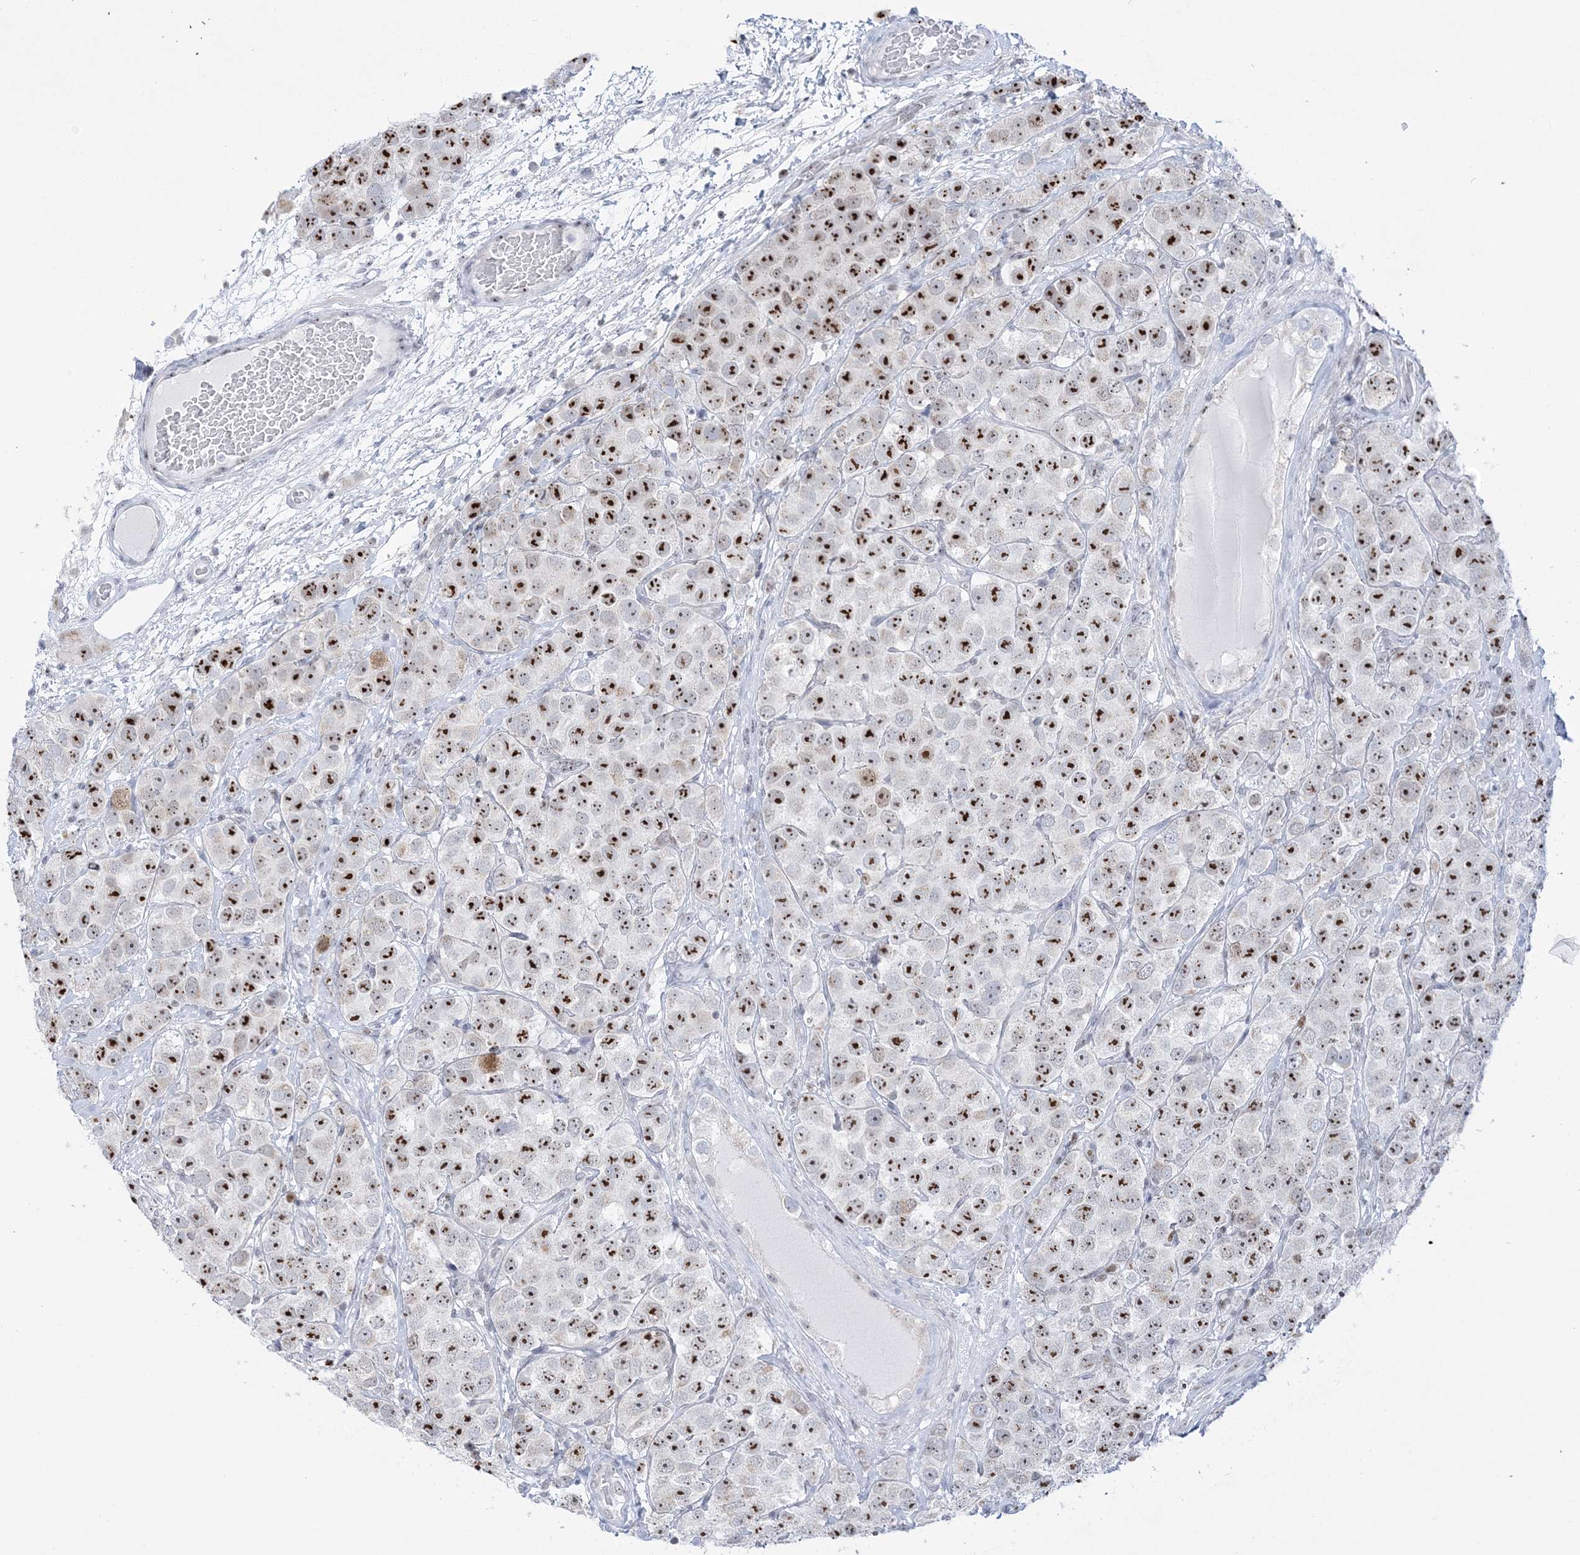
{"staining": {"intensity": "strong", "quantity": "25%-75%", "location": "nuclear"}, "tissue": "testis cancer", "cell_type": "Tumor cells", "image_type": "cancer", "snomed": [{"axis": "morphology", "description": "Seminoma, NOS"}, {"axis": "topography", "description": "Testis"}], "caption": "Seminoma (testis) stained with DAB immunohistochemistry displays high levels of strong nuclear expression in about 25%-75% of tumor cells.", "gene": "DDX21", "patient": {"sex": "male", "age": 28}}